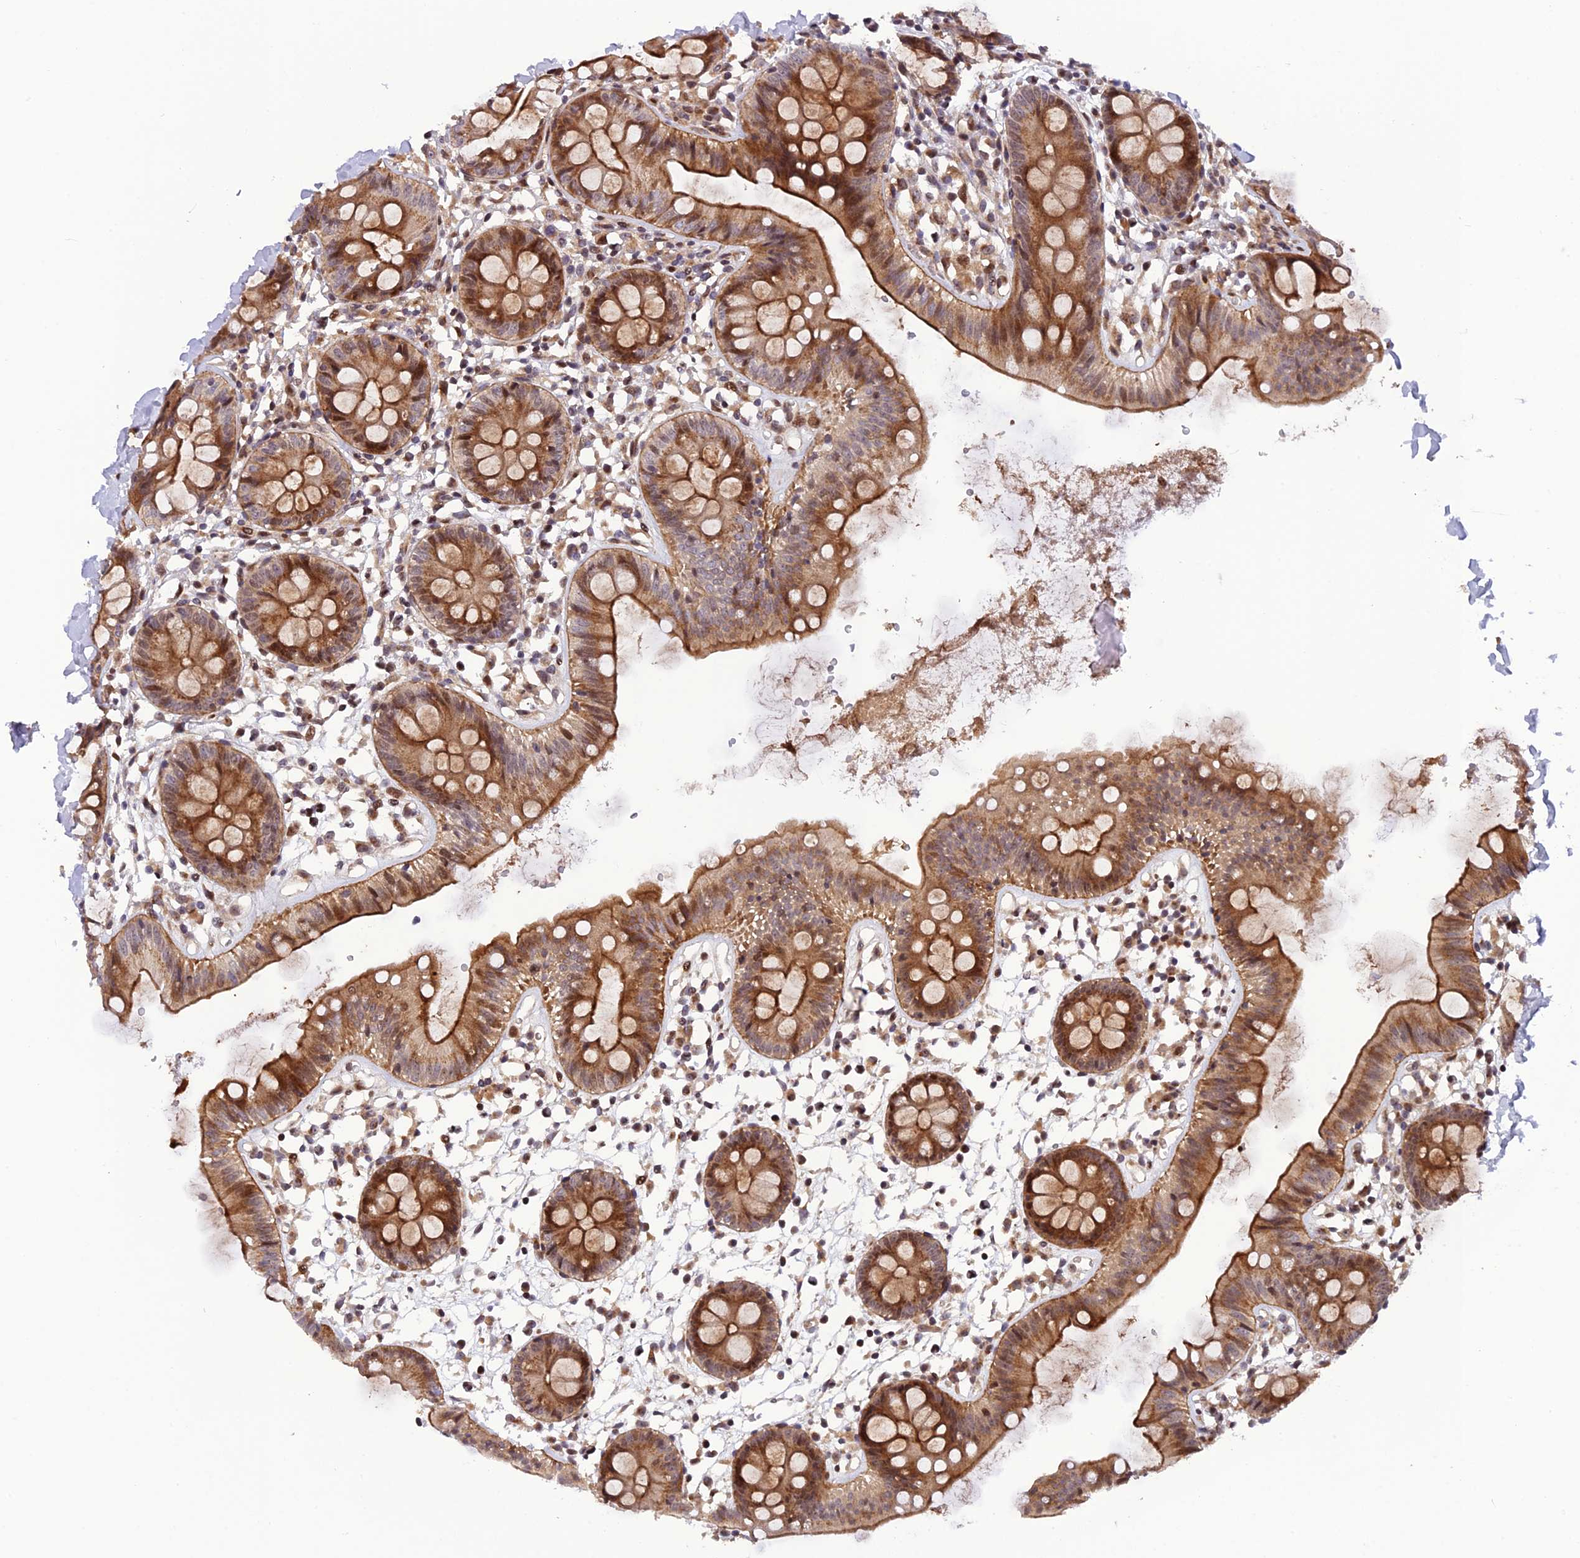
{"staining": {"intensity": "strong", "quantity": "<25%", "location": "cytoplasmic/membranous,nuclear"}, "tissue": "colon", "cell_type": "Endothelial cells", "image_type": "normal", "snomed": [{"axis": "morphology", "description": "Normal tissue, NOS"}, {"axis": "topography", "description": "Colon"}], "caption": "Immunohistochemistry (DAB) staining of unremarkable colon shows strong cytoplasmic/membranous,nuclear protein staining in approximately <25% of endothelial cells. (DAB IHC with brightfield microscopy, high magnification).", "gene": "SMIM7", "patient": {"sex": "male", "age": 56}}